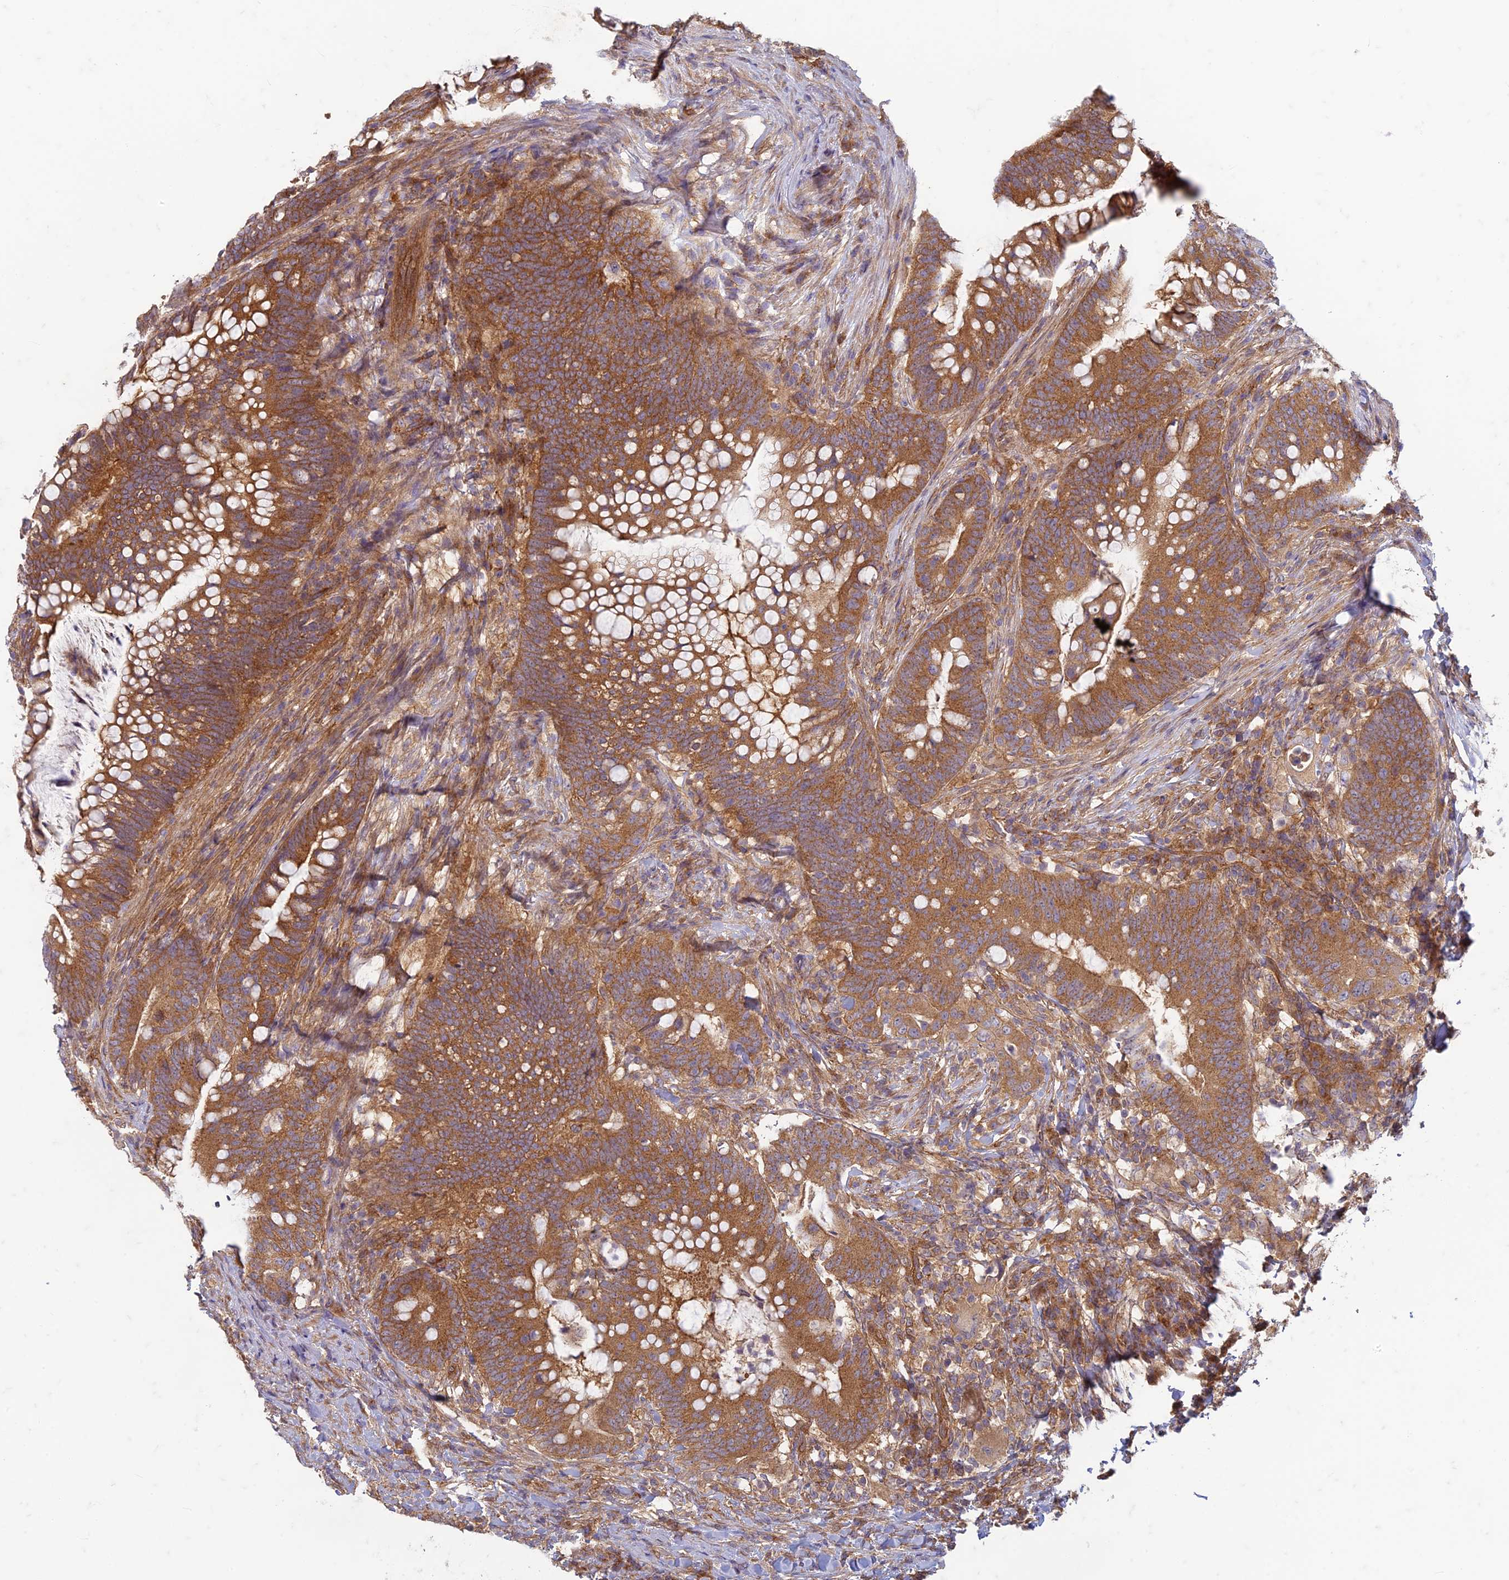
{"staining": {"intensity": "moderate", "quantity": ">75%", "location": "cytoplasmic/membranous"}, "tissue": "colorectal cancer", "cell_type": "Tumor cells", "image_type": "cancer", "snomed": [{"axis": "morphology", "description": "Adenocarcinoma, NOS"}, {"axis": "topography", "description": "Colon"}], "caption": "This is an image of IHC staining of colorectal cancer, which shows moderate expression in the cytoplasmic/membranous of tumor cells.", "gene": "TCF25", "patient": {"sex": "female", "age": 66}}